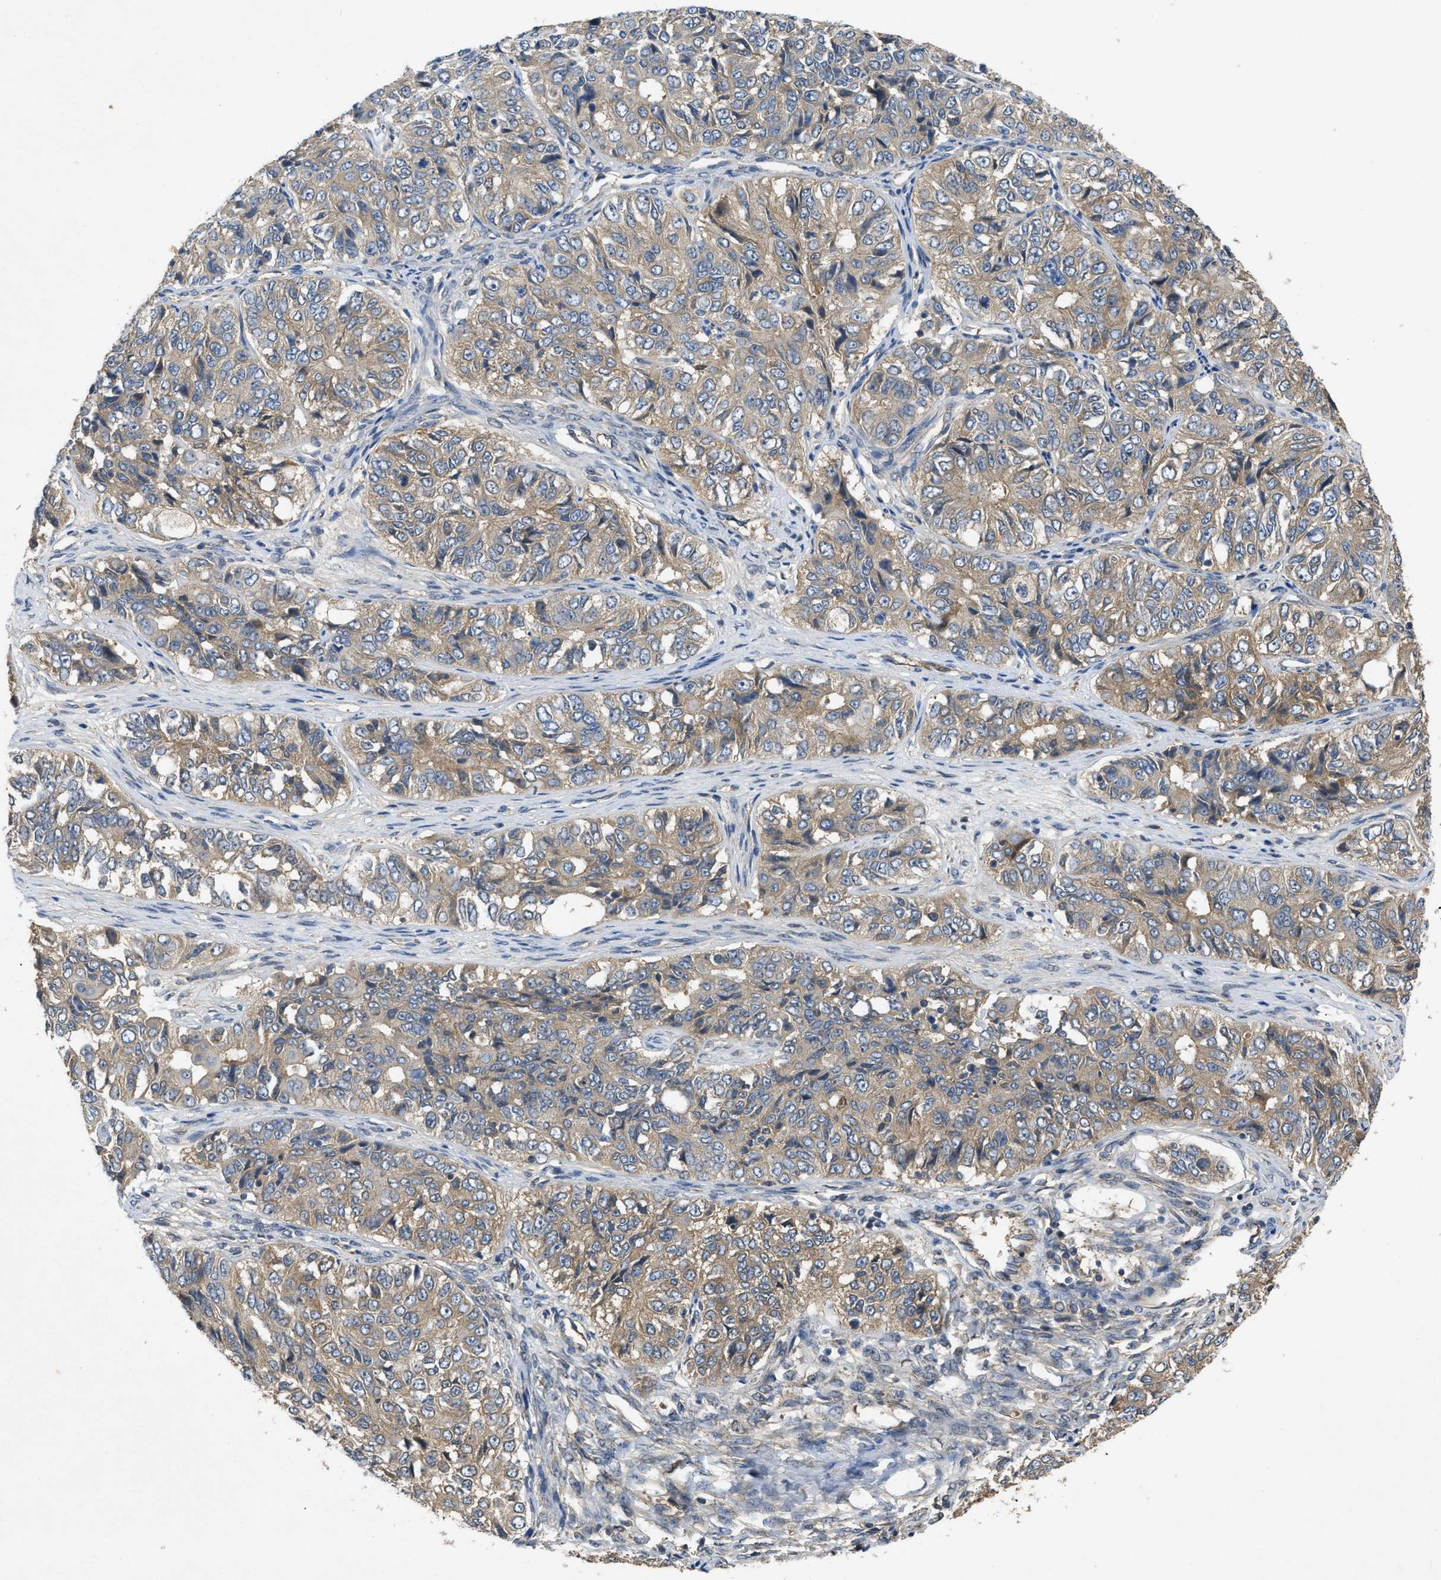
{"staining": {"intensity": "moderate", "quantity": ">75%", "location": "cytoplasmic/membranous"}, "tissue": "ovarian cancer", "cell_type": "Tumor cells", "image_type": "cancer", "snomed": [{"axis": "morphology", "description": "Carcinoma, endometroid"}, {"axis": "topography", "description": "Ovary"}], "caption": "Immunohistochemical staining of human ovarian endometroid carcinoma reveals medium levels of moderate cytoplasmic/membranous protein staining in about >75% of tumor cells. The staining was performed using DAB (3,3'-diaminobenzidine) to visualize the protein expression in brown, while the nuclei were stained in blue with hematoxylin (Magnification: 20x).", "gene": "PPP3CA", "patient": {"sex": "female", "age": 51}}